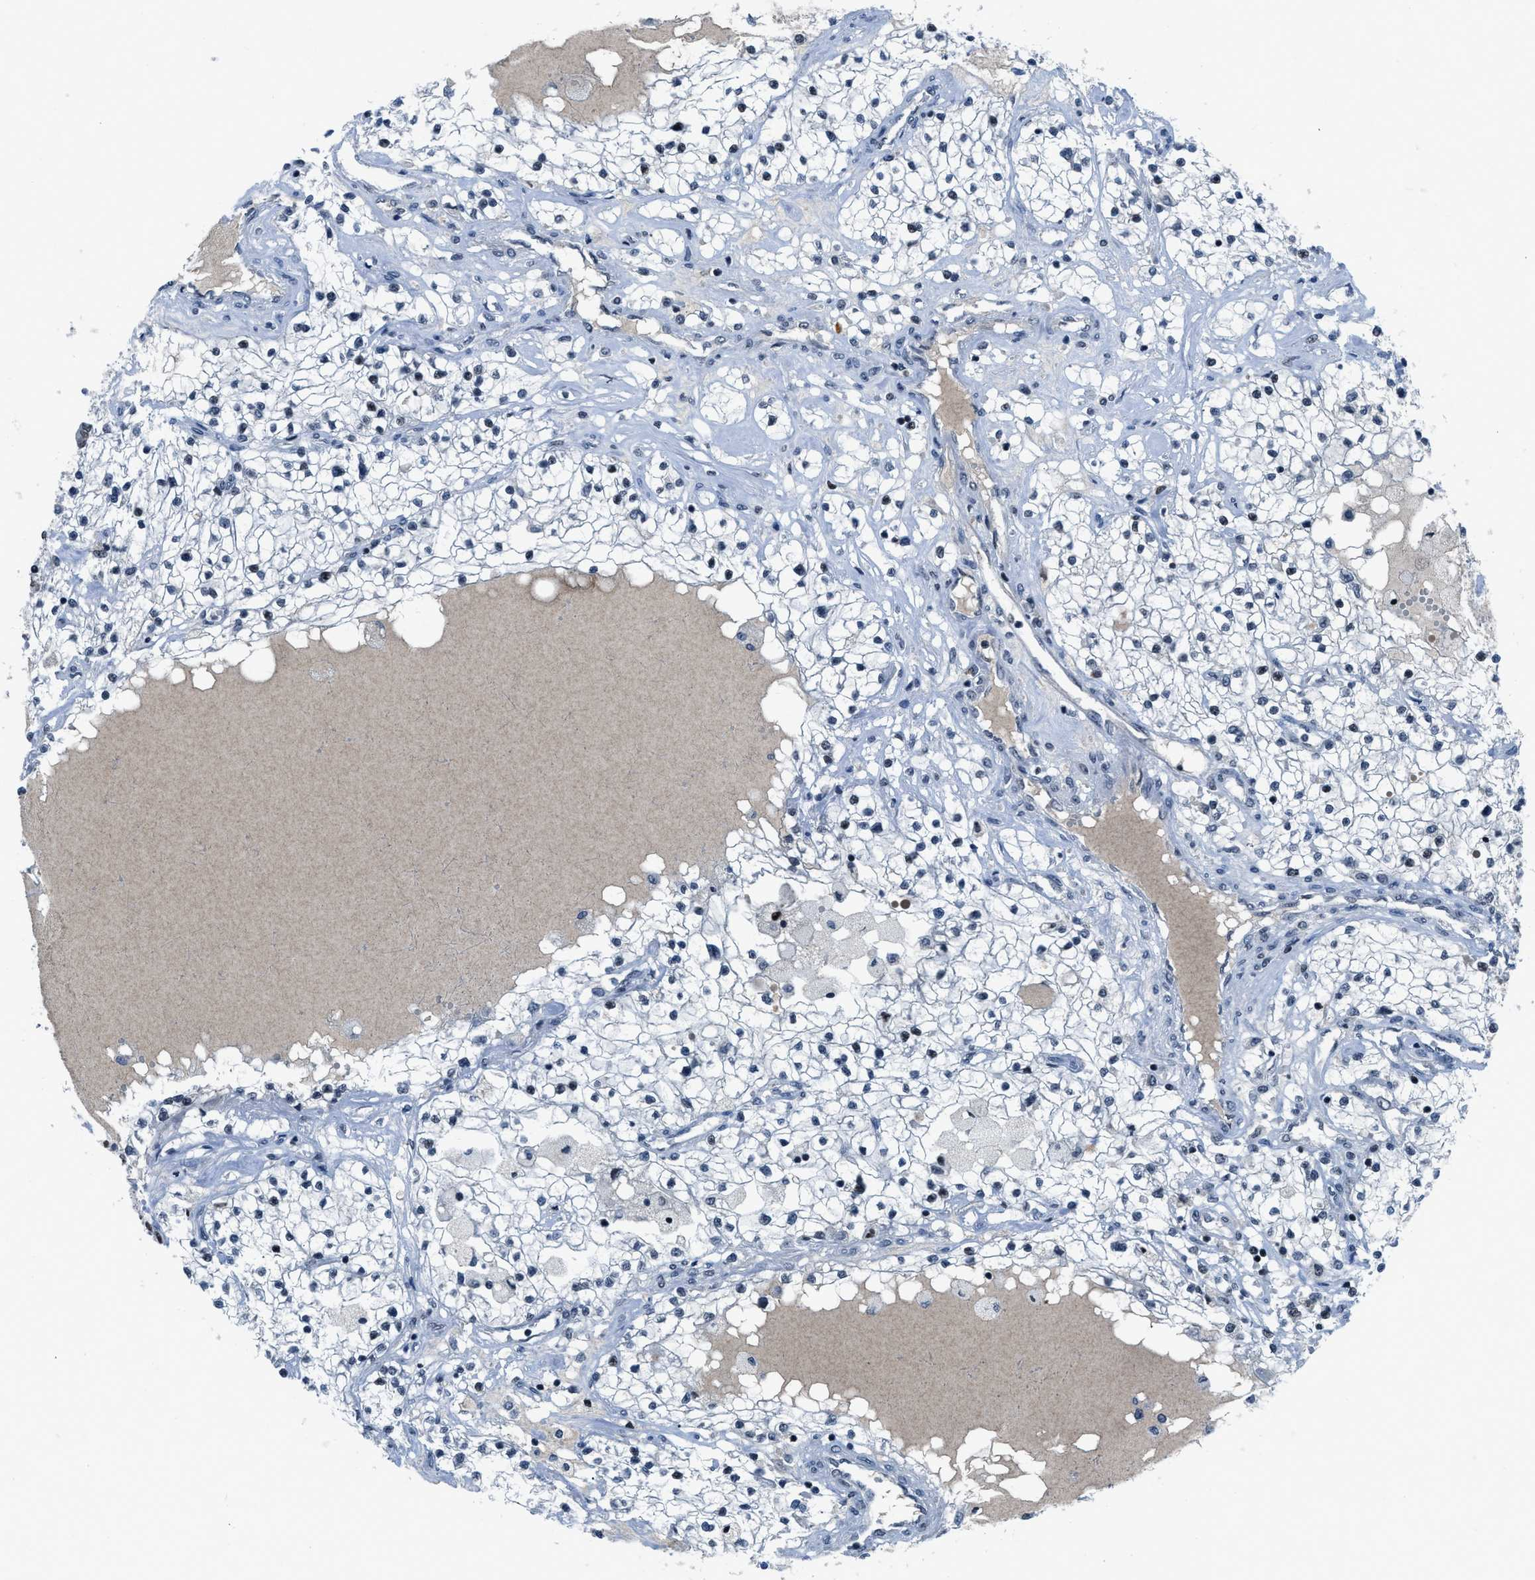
{"staining": {"intensity": "strong", "quantity": "<25%", "location": "nuclear"}, "tissue": "renal cancer", "cell_type": "Tumor cells", "image_type": "cancer", "snomed": [{"axis": "morphology", "description": "Adenocarcinoma, NOS"}, {"axis": "topography", "description": "Kidney"}], "caption": "Renal cancer was stained to show a protein in brown. There is medium levels of strong nuclear staining in about <25% of tumor cells. The staining is performed using DAB (3,3'-diaminobenzidine) brown chromogen to label protein expression. The nuclei are counter-stained blue using hematoxylin.", "gene": "RAD51B", "patient": {"sex": "male", "age": 68}}